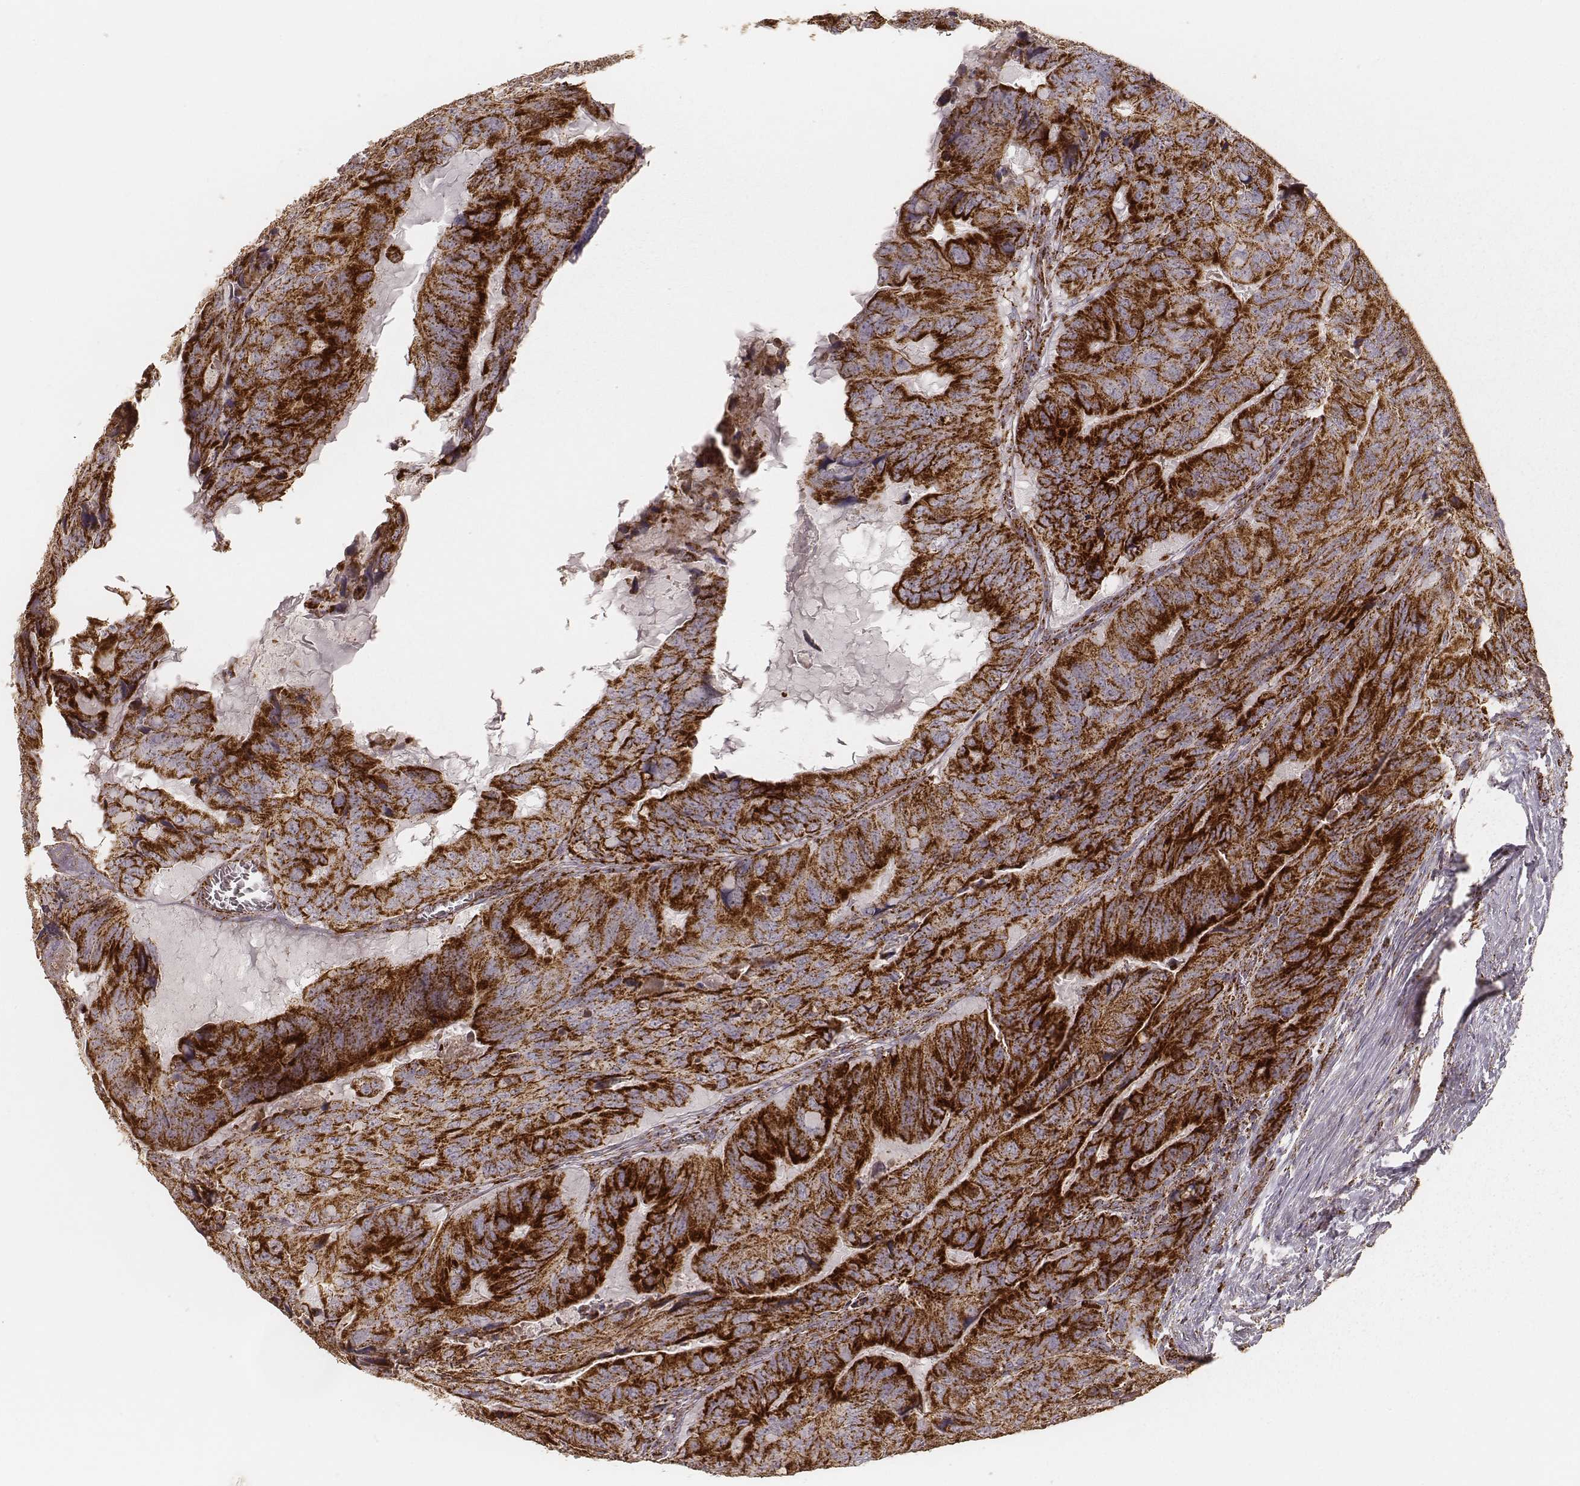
{"staining": {"intensity": "strong", "quantity": ">75%", "location": "cytoplasmic/membranous"}, "tissue": "colorectal cancer", "cell_type": "Tumor cells", "image_type": "cancer", "snomed": [{"axis": "morphology", "description": "Adenocarcinoma, NOS"}, {"axis": "topography", "description": "Colon"}], "caption": "Immunohistochemical staining of colorectal cancer (adenocarcinoma) exhibits high levels of strong cytoplasmic/membranous protein staining in approximately >75% of tumor cells.", "gene": "CS", "patient": {"sex": "male", "age": 79}}